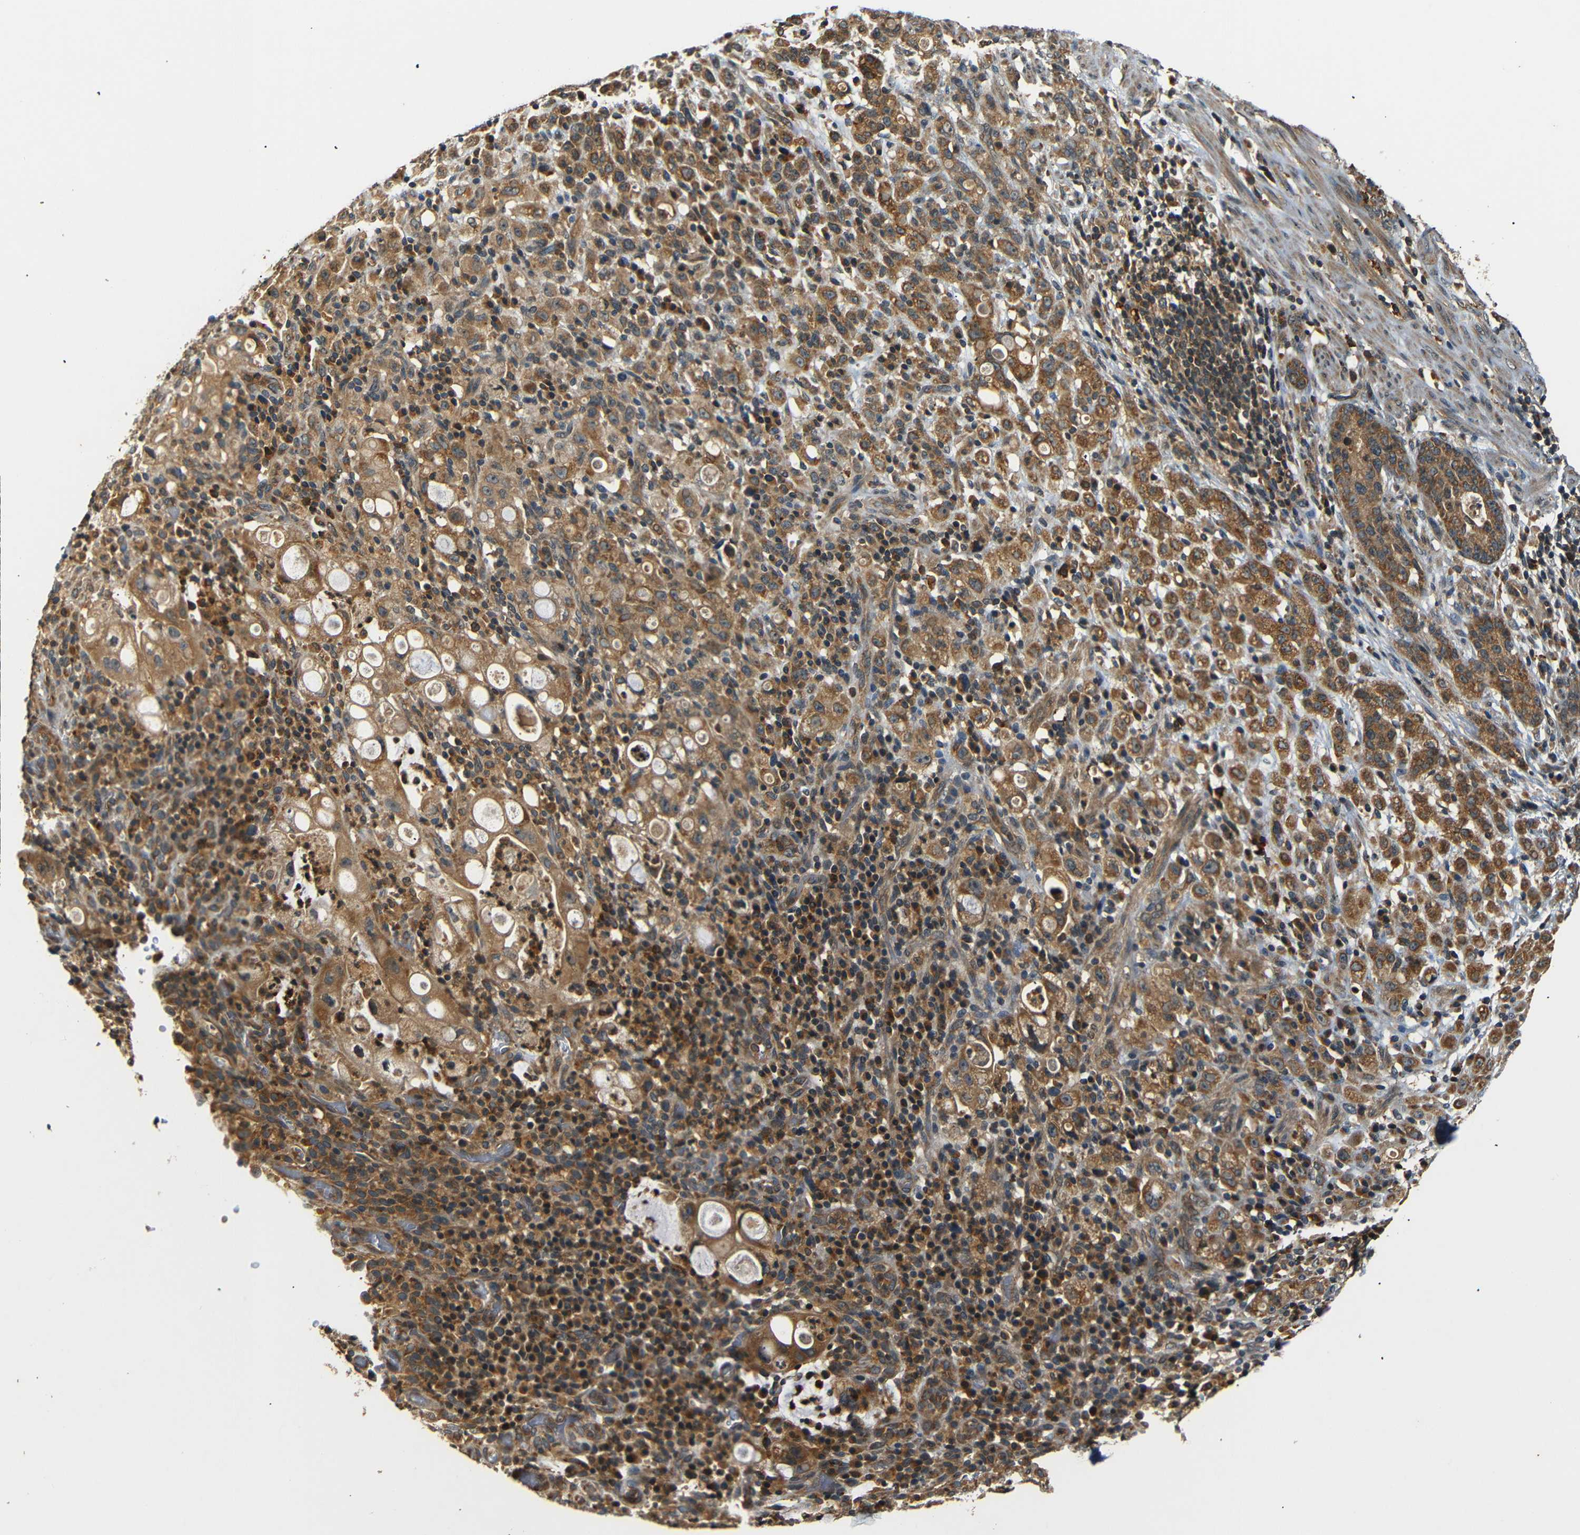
{"staining": {"intensity": "moderate", "quantity": ">75%", "location": "cytoplasmic/membranous"}, "tissue": "stomach cancer", "cell_type": "Tumor cells", "image_type": "cancer", "snomed": [{"axis": "morphology", "description": "Adenocarcinoma, NOS"}, {"axis": "topography", "description": "Stomach, lower"}], "caption": "Stomach cancer (adenocarcinoma) tissue exhibits moderate cytoplasmic/membranous expression in about >75% of tumor cells, visualized by immunohistochemistry. Nuclei are stained in blue.", "gene": "TANK", "patient": {"sex": "male", "age": 88}}